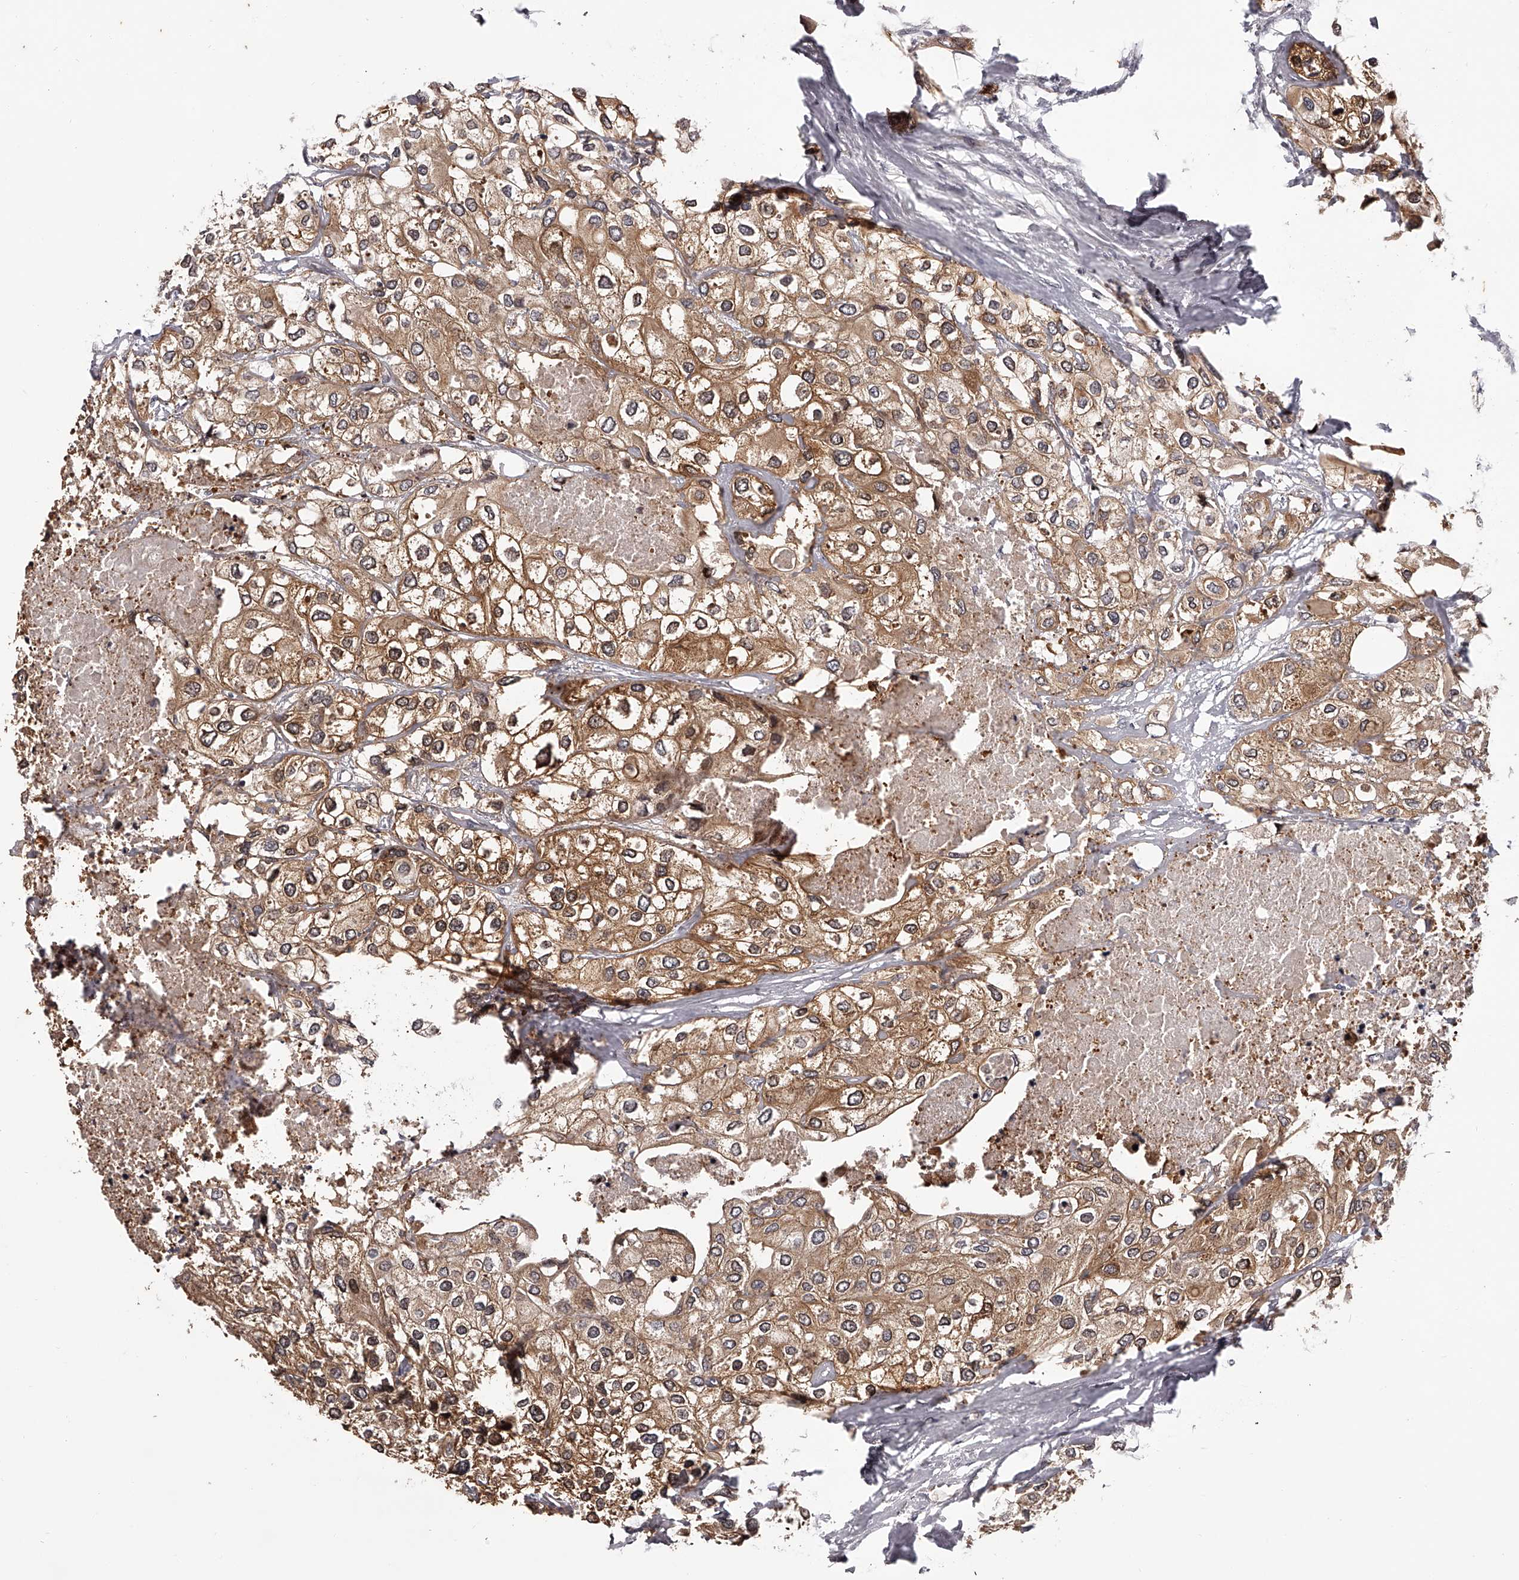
{"staining": {"intensity": "moderate", "quantity": ">75%", "location": "cytoplasmic/membranous"}, "tissue": "urothelial cancer", "cell_type": "Tumor cells", "image_type": "cancer", "snomed": [{"axis": "morphology", "description": "Urothelial carcinoma, High grade"}, {"axis": "topography", "description": "Urinary bladder"}], "caption": "Urothelial carcinoma (high-grade) stained with a protein marker exhibits moderate staining in tumor cells.", "gene": "PFDN2", "patient": {"sex": "male", "age": 64}}